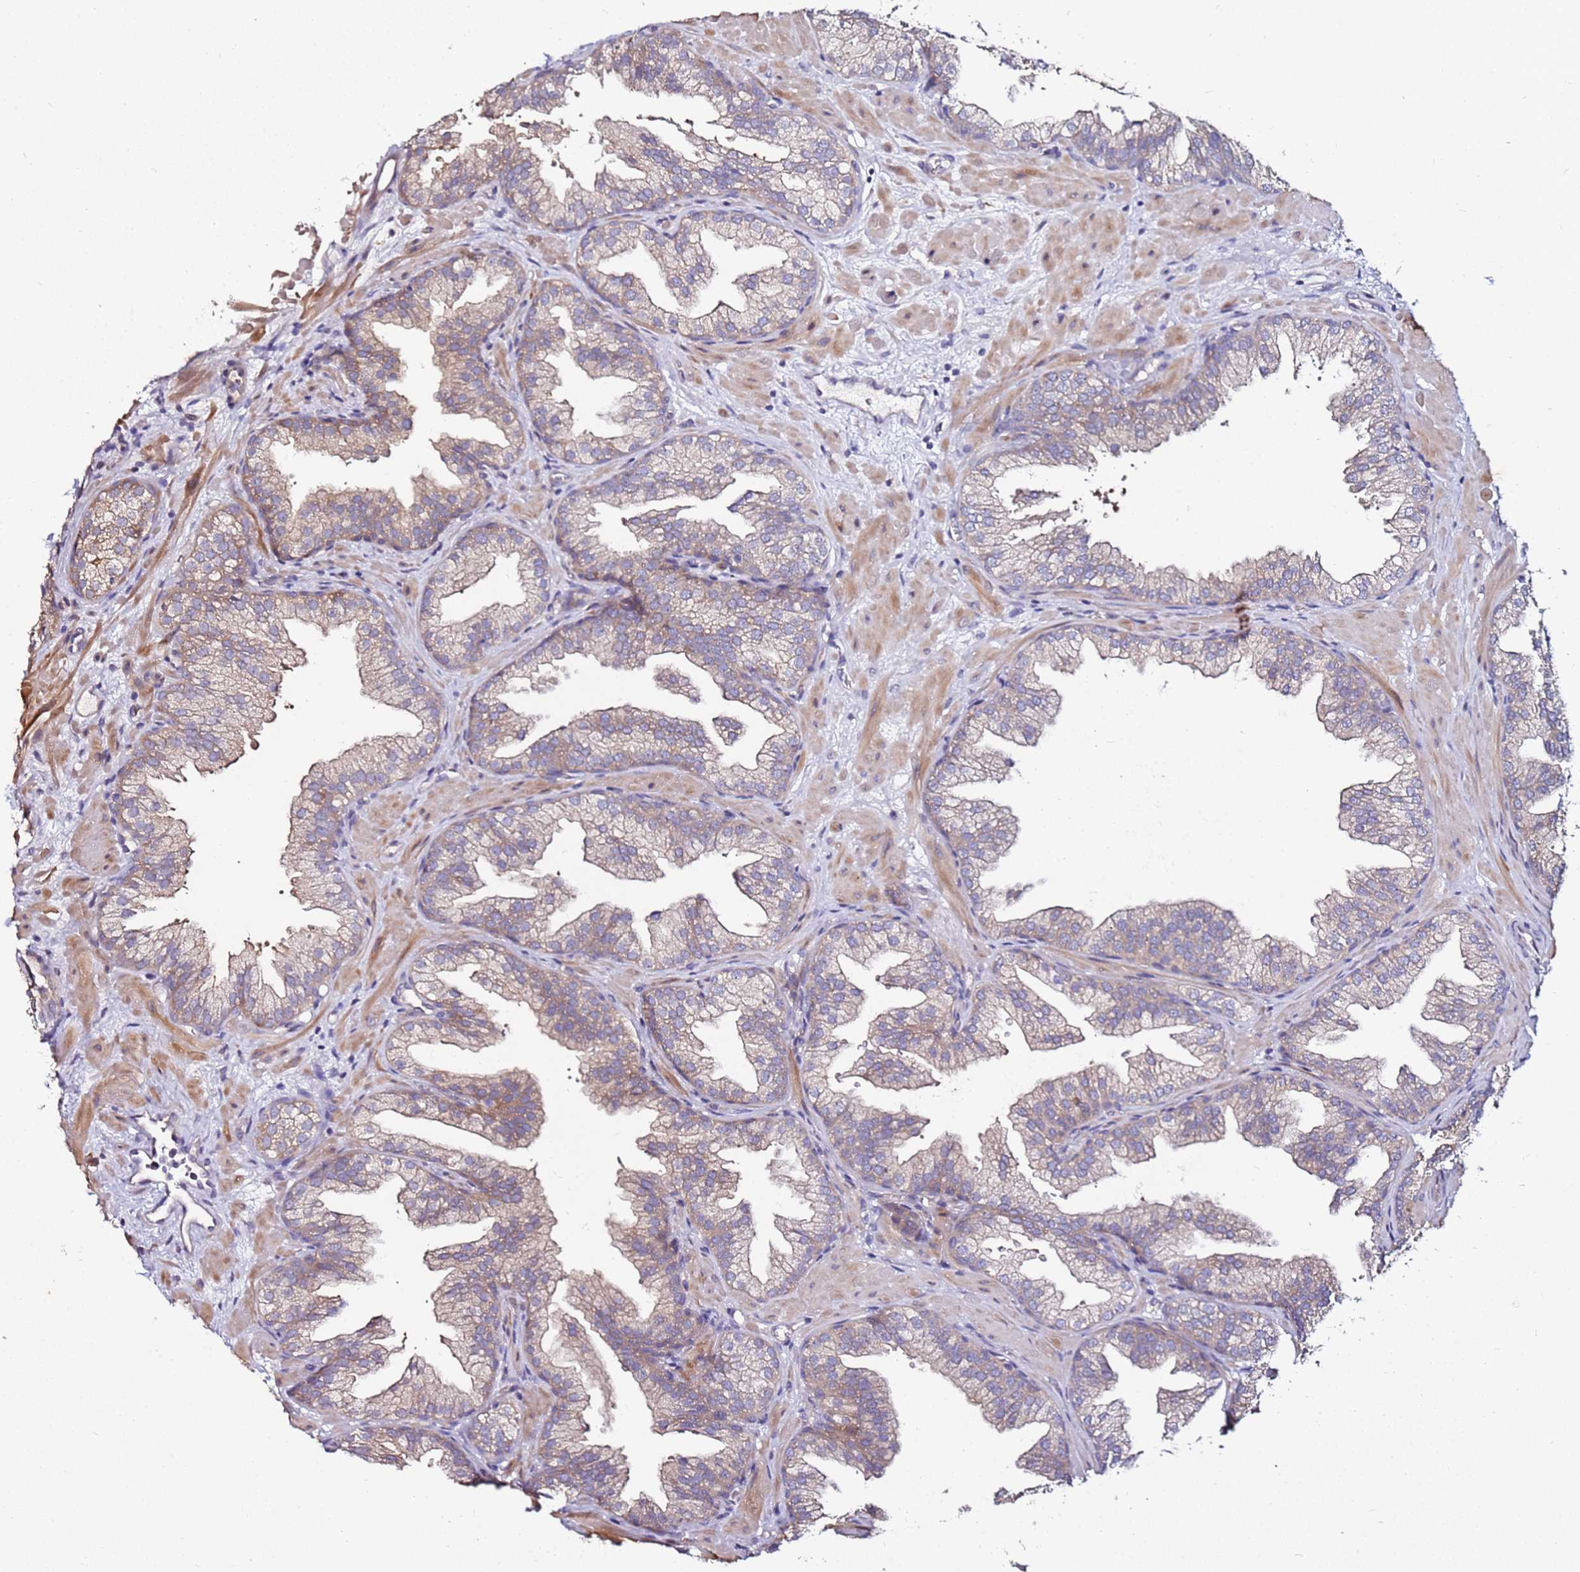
{"staining": {"intensity": "weak", "quantity": "25%-75%", "location": "cytoplasmic/membranous"}, "tissue": "prostate", "cell_type": "Glandular cells", "image_type": "normal", "snomed": [{"axis": "morphology", "description": "Normal tissue, NOS"}, {"axis": "topography", "description": "Prostate"}], "caption": "Brown immunohistochemical staining in benign prostate shows weak cytoplasmic/membranous expression in about 25%-75% of glandular cells. The protein is shown in brown color, while the nuclei are stained blue.", "gene": "SRRM5", "patient": {"sex": "male", "age": 37}}